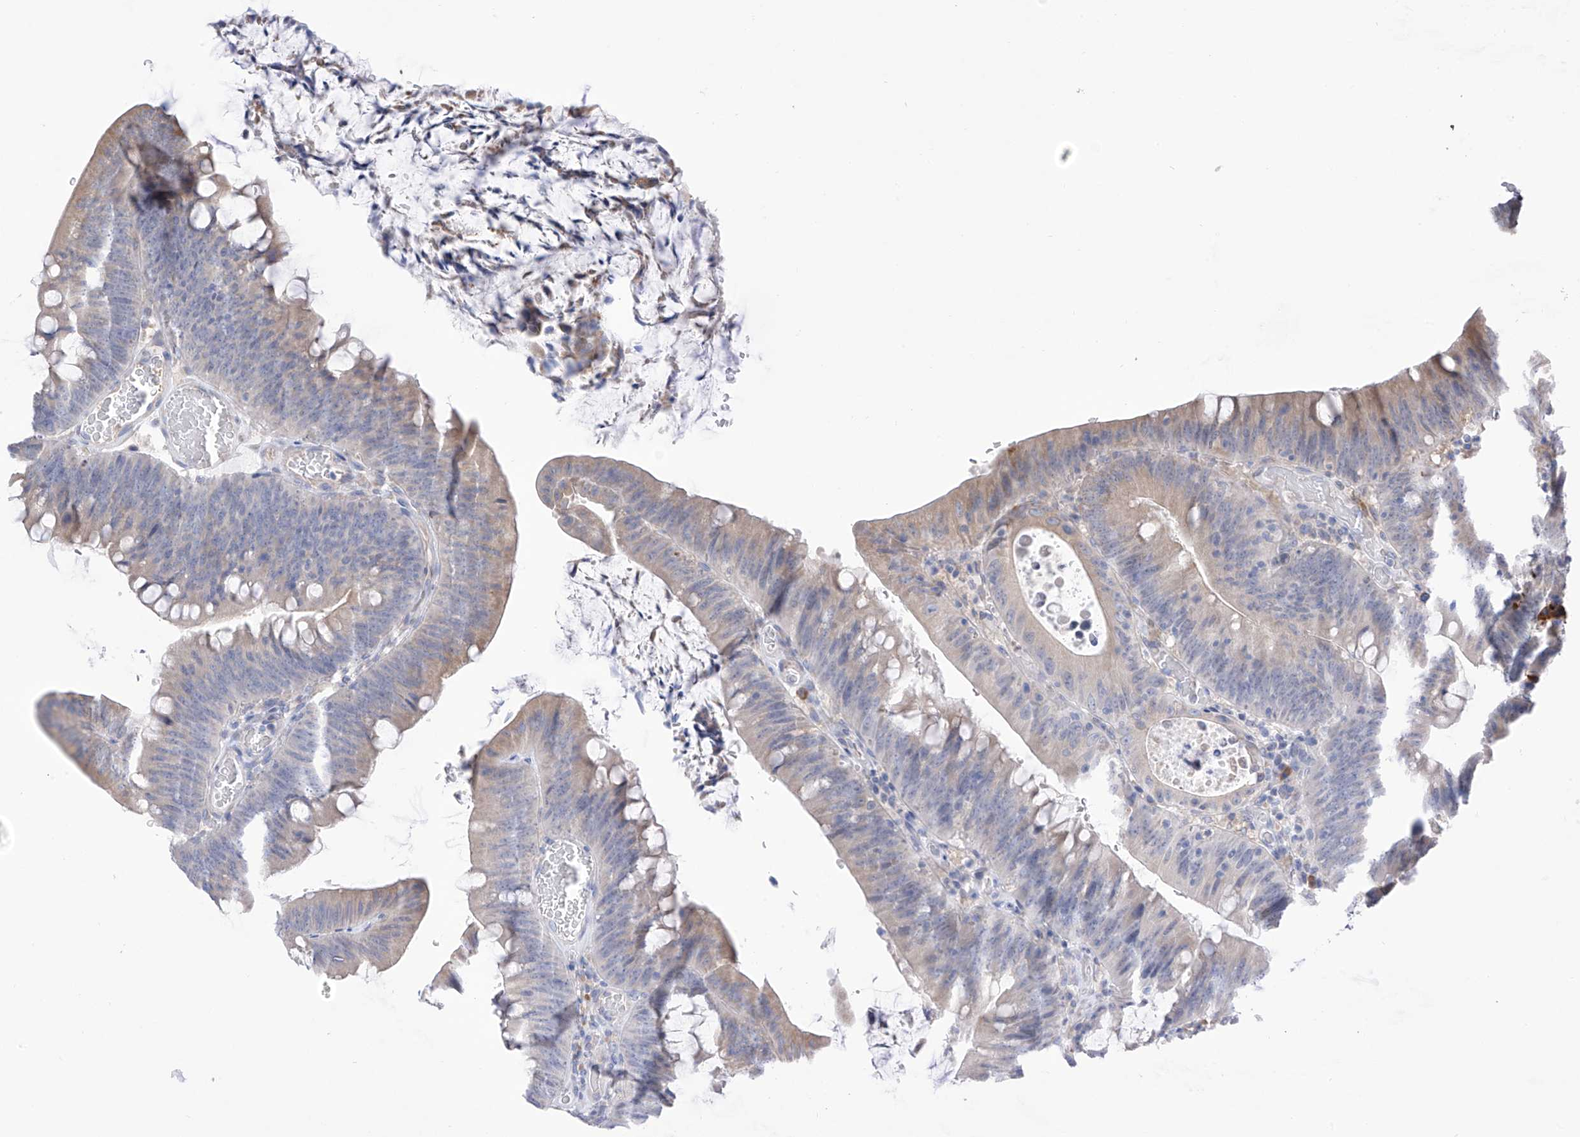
{"staining": {"intensity": "weak", "quantity": "<25%", "location": "cytoplasmic/membranous"}, "tissue": "colorectal cancer", "cell_type": "Tumor cells", "image_type": "cancer", "snomed": [{"axis": "morphology", "description": "Normal tissue, NOS"}, {"axis": "topography", "description": "Colon"}], "caption": "Immunohistochemistry (IHC) of colorectal cancer demonstrates no staining in tumor cells. Brightfield microscopy of immunohistochemistry stained with DAB (3,3'-diaminobenzidine) (brown) and hematoxylin (blue), captured at high magnification.", "gene": "REC8", "patient": {"sex": "female", "age": 82}}